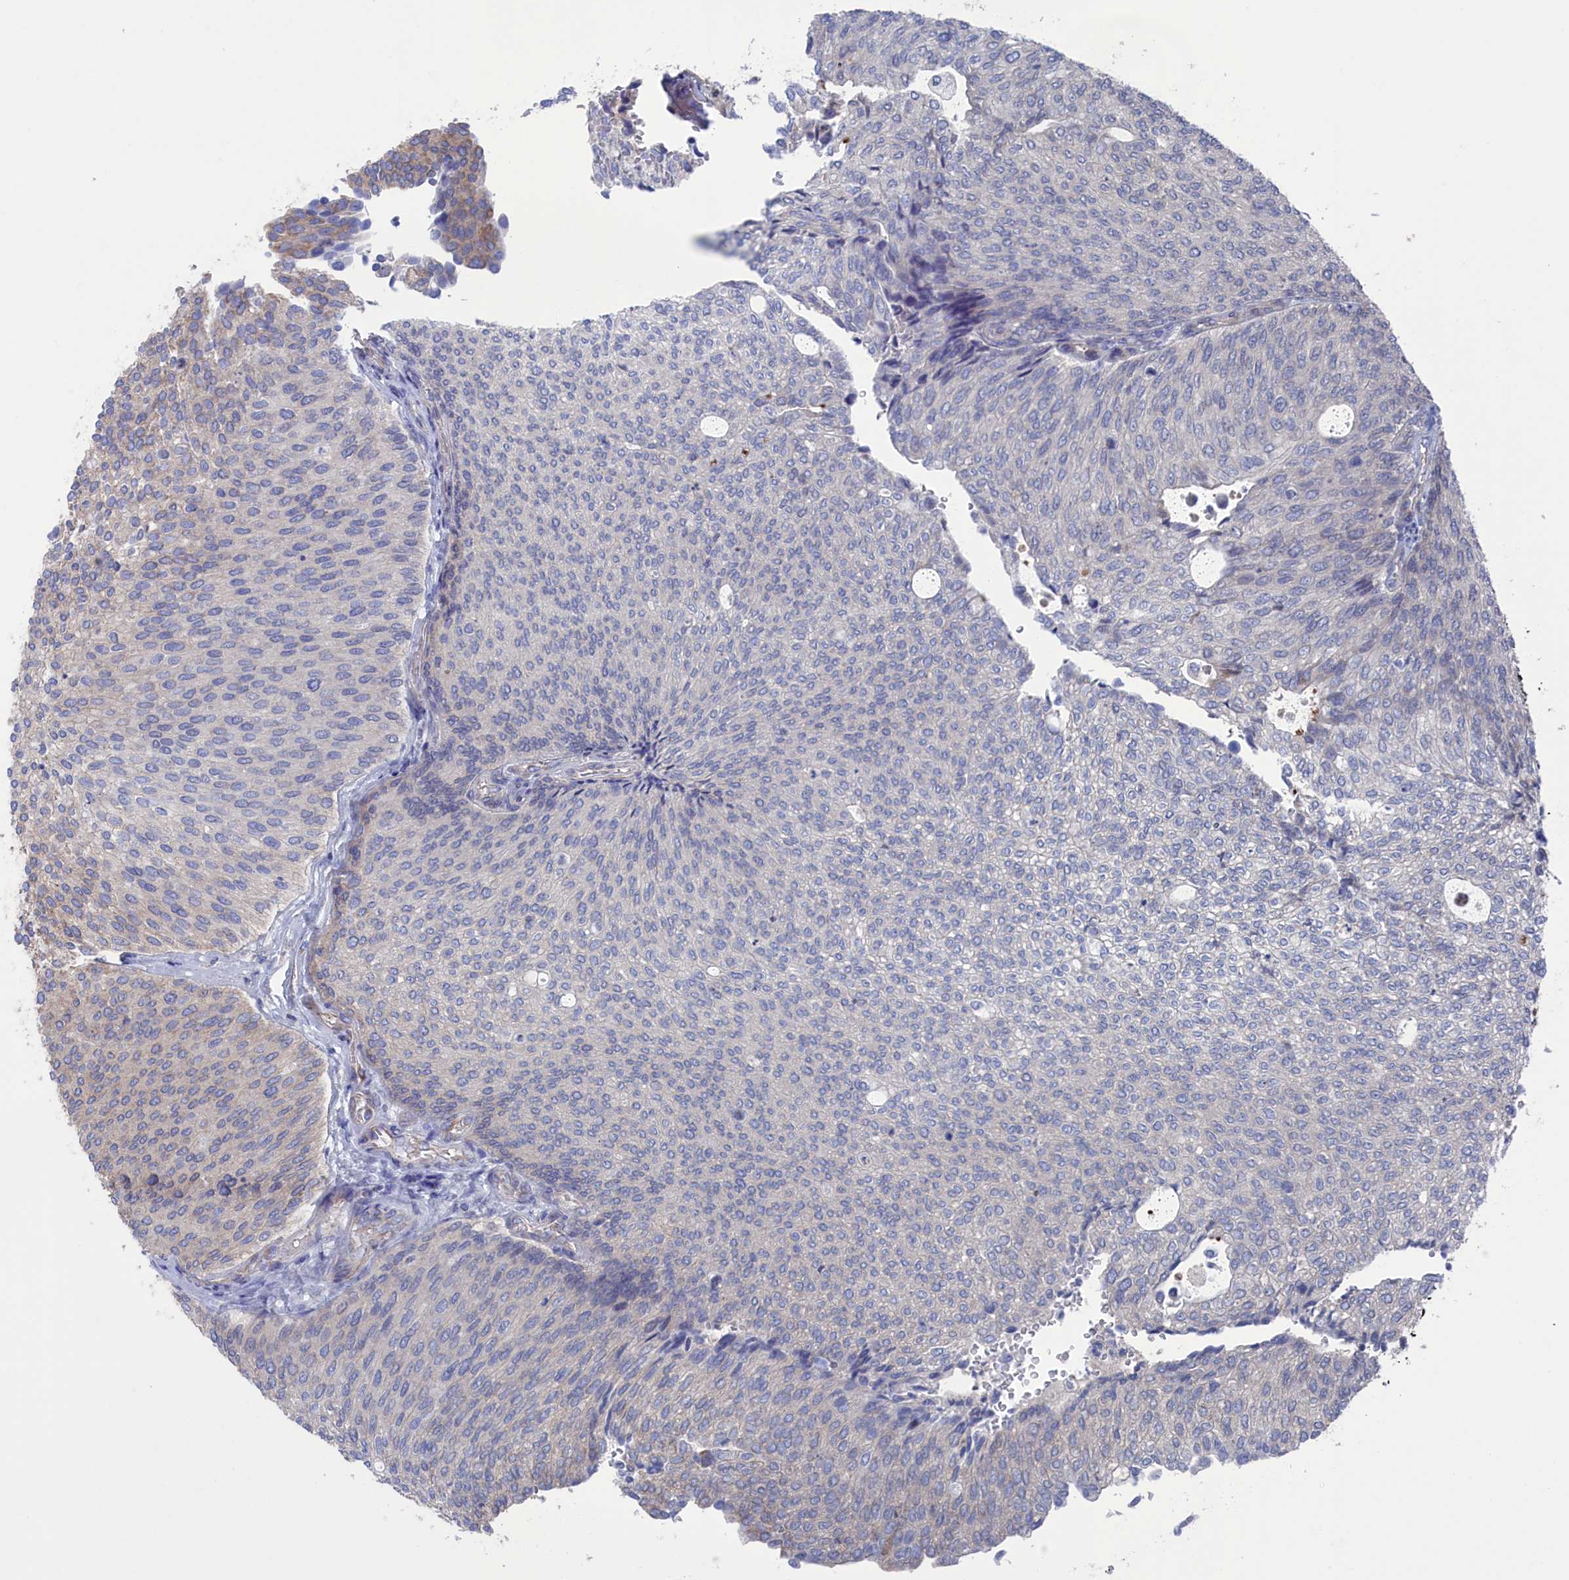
{"staining": {"intensity": "negative", "quantity": "none", "location": "none"}, "tissue": "urothelial cancer", "cell_type": "Tumor cells", "image_type": "cancer", "snomed": [{"axis": "morphology", "description": "Urothelial carcinoma, Low grade"}, {"axis": "topography", "description": "Urinary bladder"}], "caption": "This image is of urothelial cancer stained with IHC to label a protein in brown with the nuclei are counter-stained blue. There is no staining in tumor cells. (Stains: DAB (3,3'-diaminobenzidine) immunohistochemistry (IHC) with hematoxylin counter stain, Microscopy: brightfield microscopy at high magnification).", "gene": "NUTF2", "patient": {"sex": "female", "age": 79}}